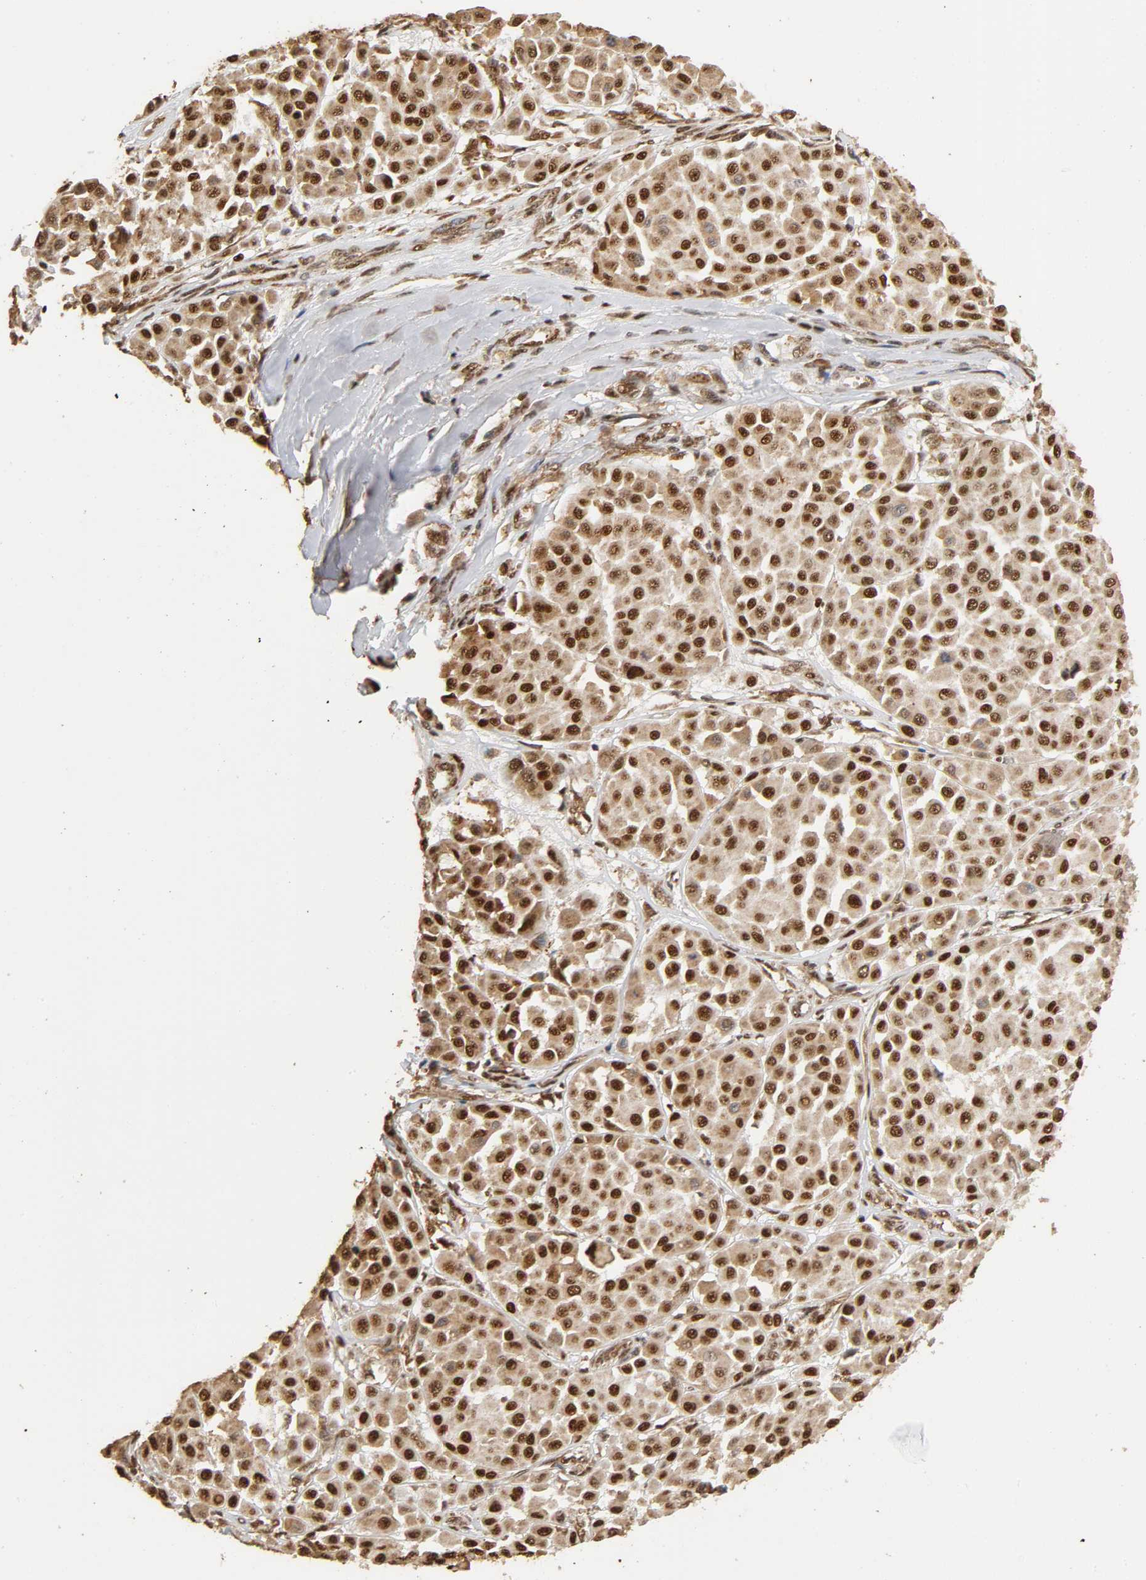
{"staining": {"intensity": "strong", "quantity": ">75%", "location": "cytoplasmic/membranous,nuclear"}, "tissue": "melanoma", "cell_type": "Tumor cells", "image_type": "cancer", "snomed": [{"axis": "morphology", "description": "Malignant melanoma, Metastatic site"}, {"axis": "topography", "description": "Soft tissue"}], "caption": "Immunohistochemistry (IHC) staining of melanoma, which shows high levels of strong cytoplasmic/membranous and nuclear staining in approximately >75% of tumor cells indicating strong cytoplasmic/membranous and nuclear protein expression. The staining was performed using DAB (brown) for protein detection and nuclei were counterstained in hematoxylin (blue).", "gene": "RNF122", "patient": {"sex": "male", "age": 41}}